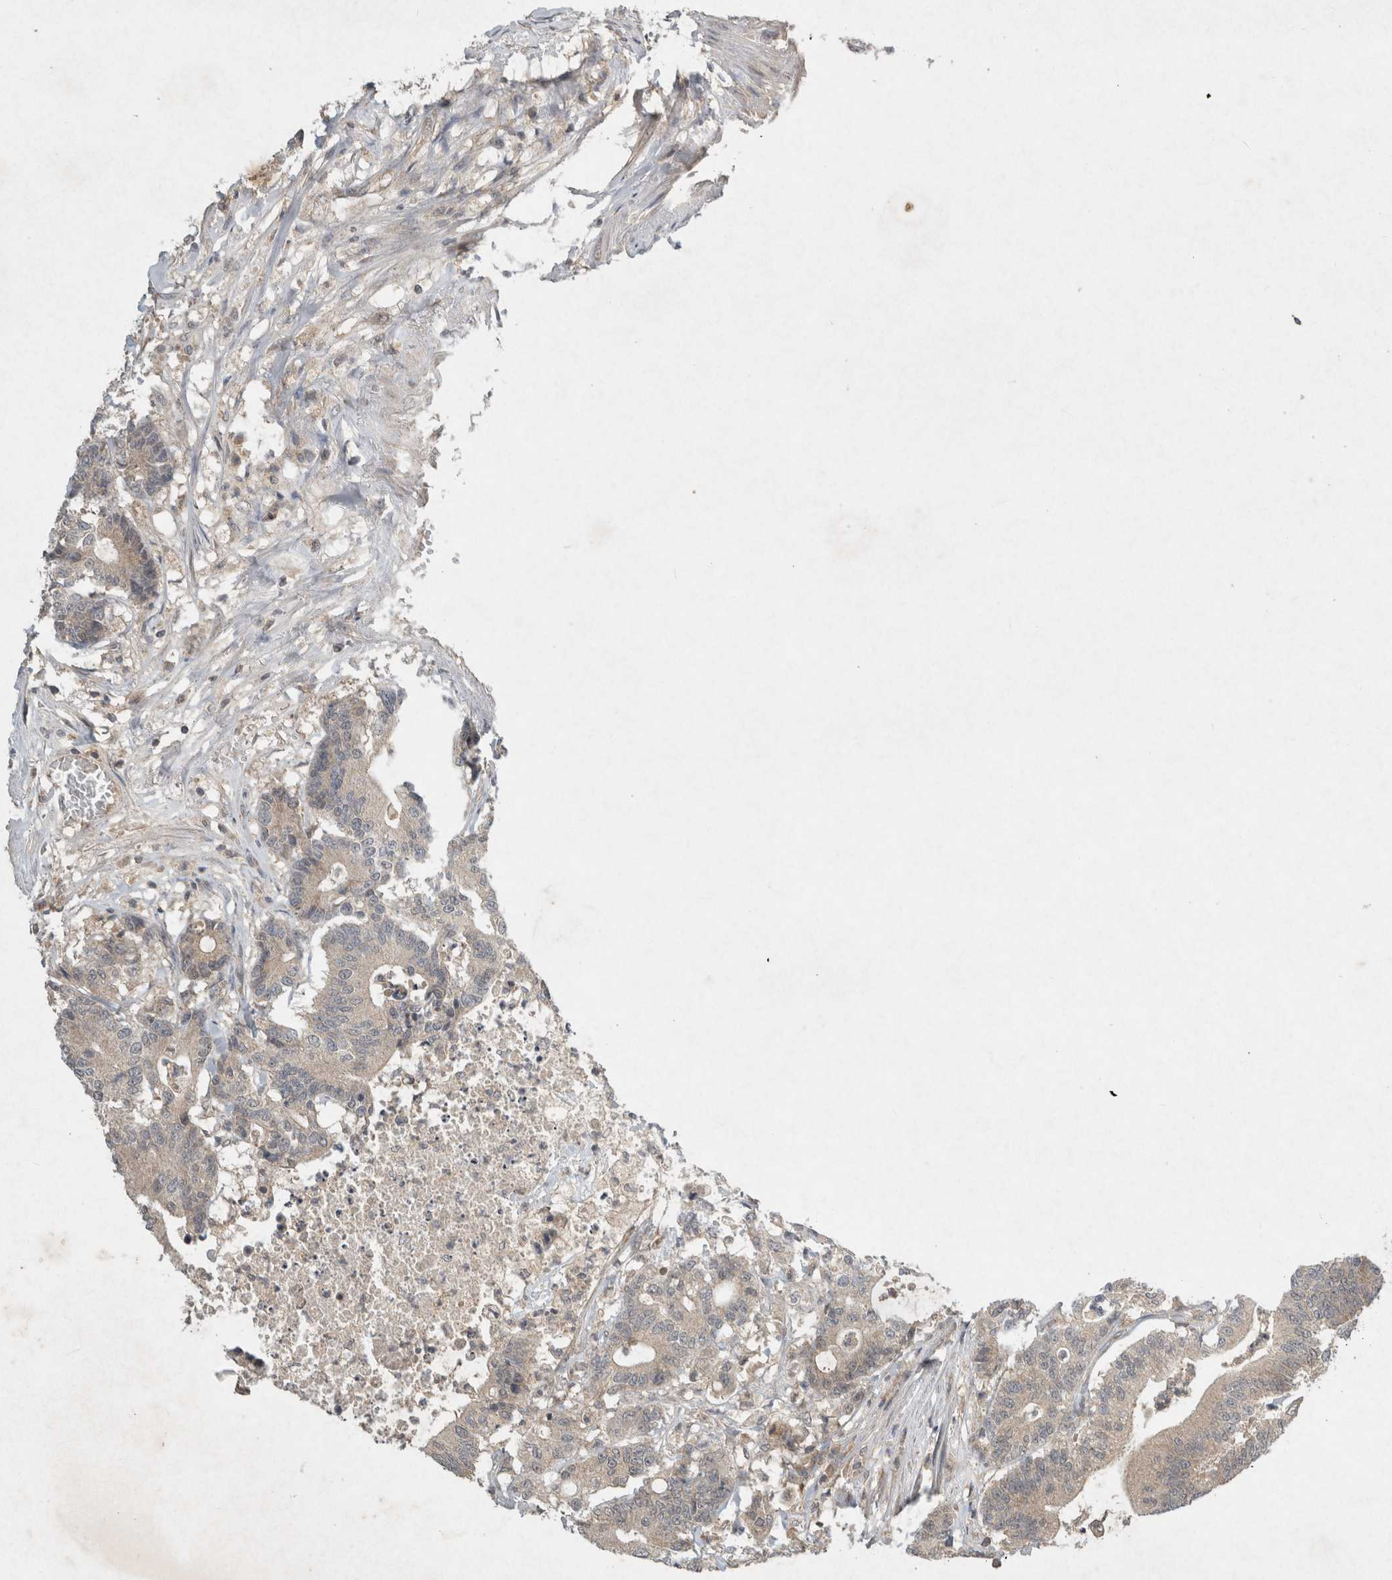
{"staining": {"intensity": "weak", "quantity": "<25%", "location": "cytoplasmic/membranous"}, "tissue": "colorectal cancer", "cell_type": "Tumor cells", "image_type": "cancer", "snomed": [{"axis": "morphology", "description": "Adenocarcinoma, NOS"}, {"axis": "topography", "description": "Colon"}], "caption": "The histopathology image shows no significant positivity in tumor cells of adenocarcinoma (colorectal).", "gene": "LOXL2", "patient": {"sex": "female", "age": 84}}